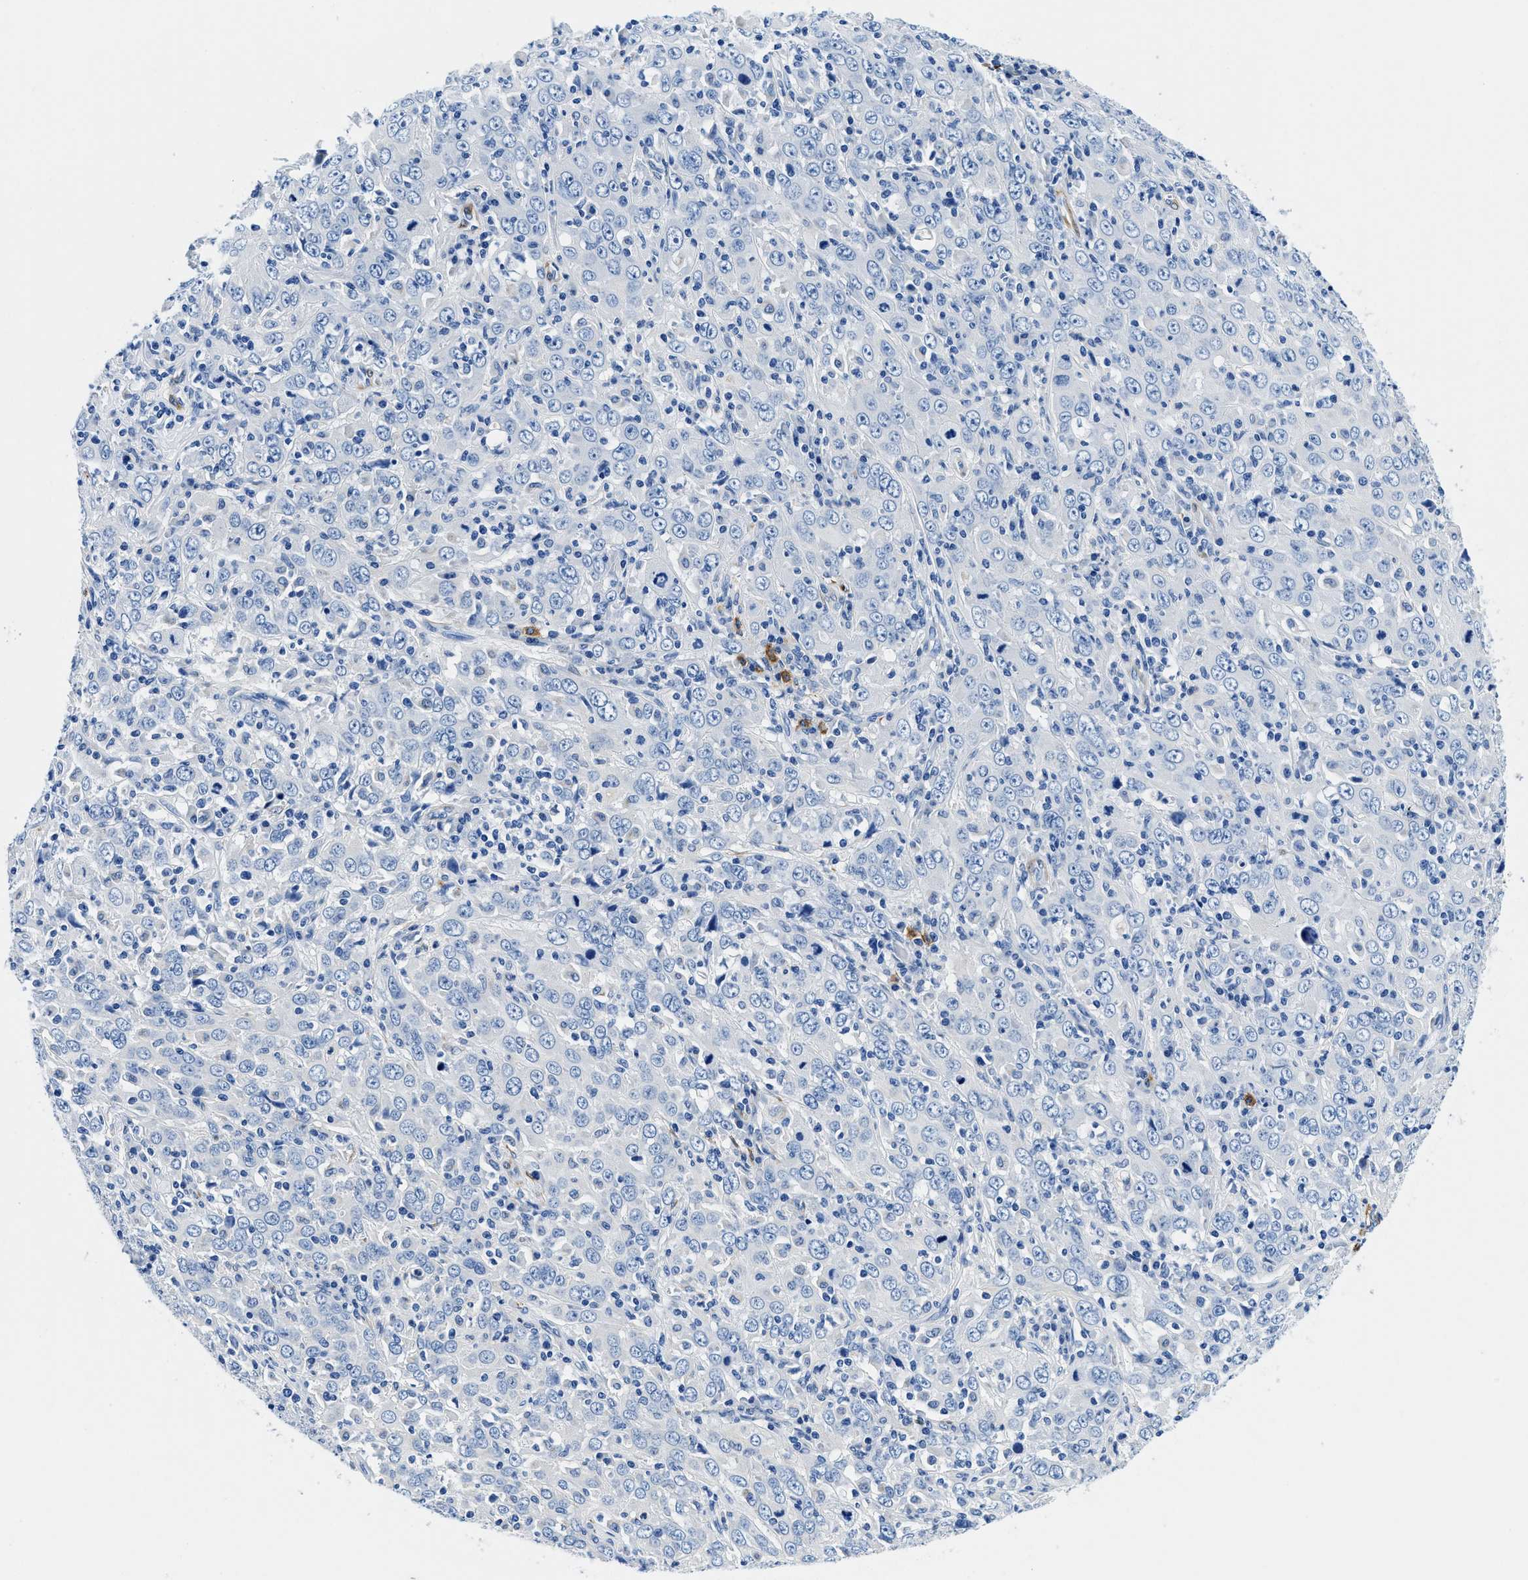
{"staining": {"intensity": "negative", "quantity": "none", "location": "none"}, "tissue": "cervical cancer", "cell_type": "Tumor cells", "image_type": "cancer", "snomed": [{"axis": "morphology", "description": "Squamous cell carcinoma, NOS"}, {"axis": "topography", "description": "Cervix"}], "caption": "Squamous cell carcinoma (cervical) was stained to show a protein in brown. There is no significant staining in tumor cells. The staining is performed using DAB brown chromogen with nuclei counter-stained in using hematoxylin.", "gene": "TEX261", "patient": {"sex": "female", "age": 46}}